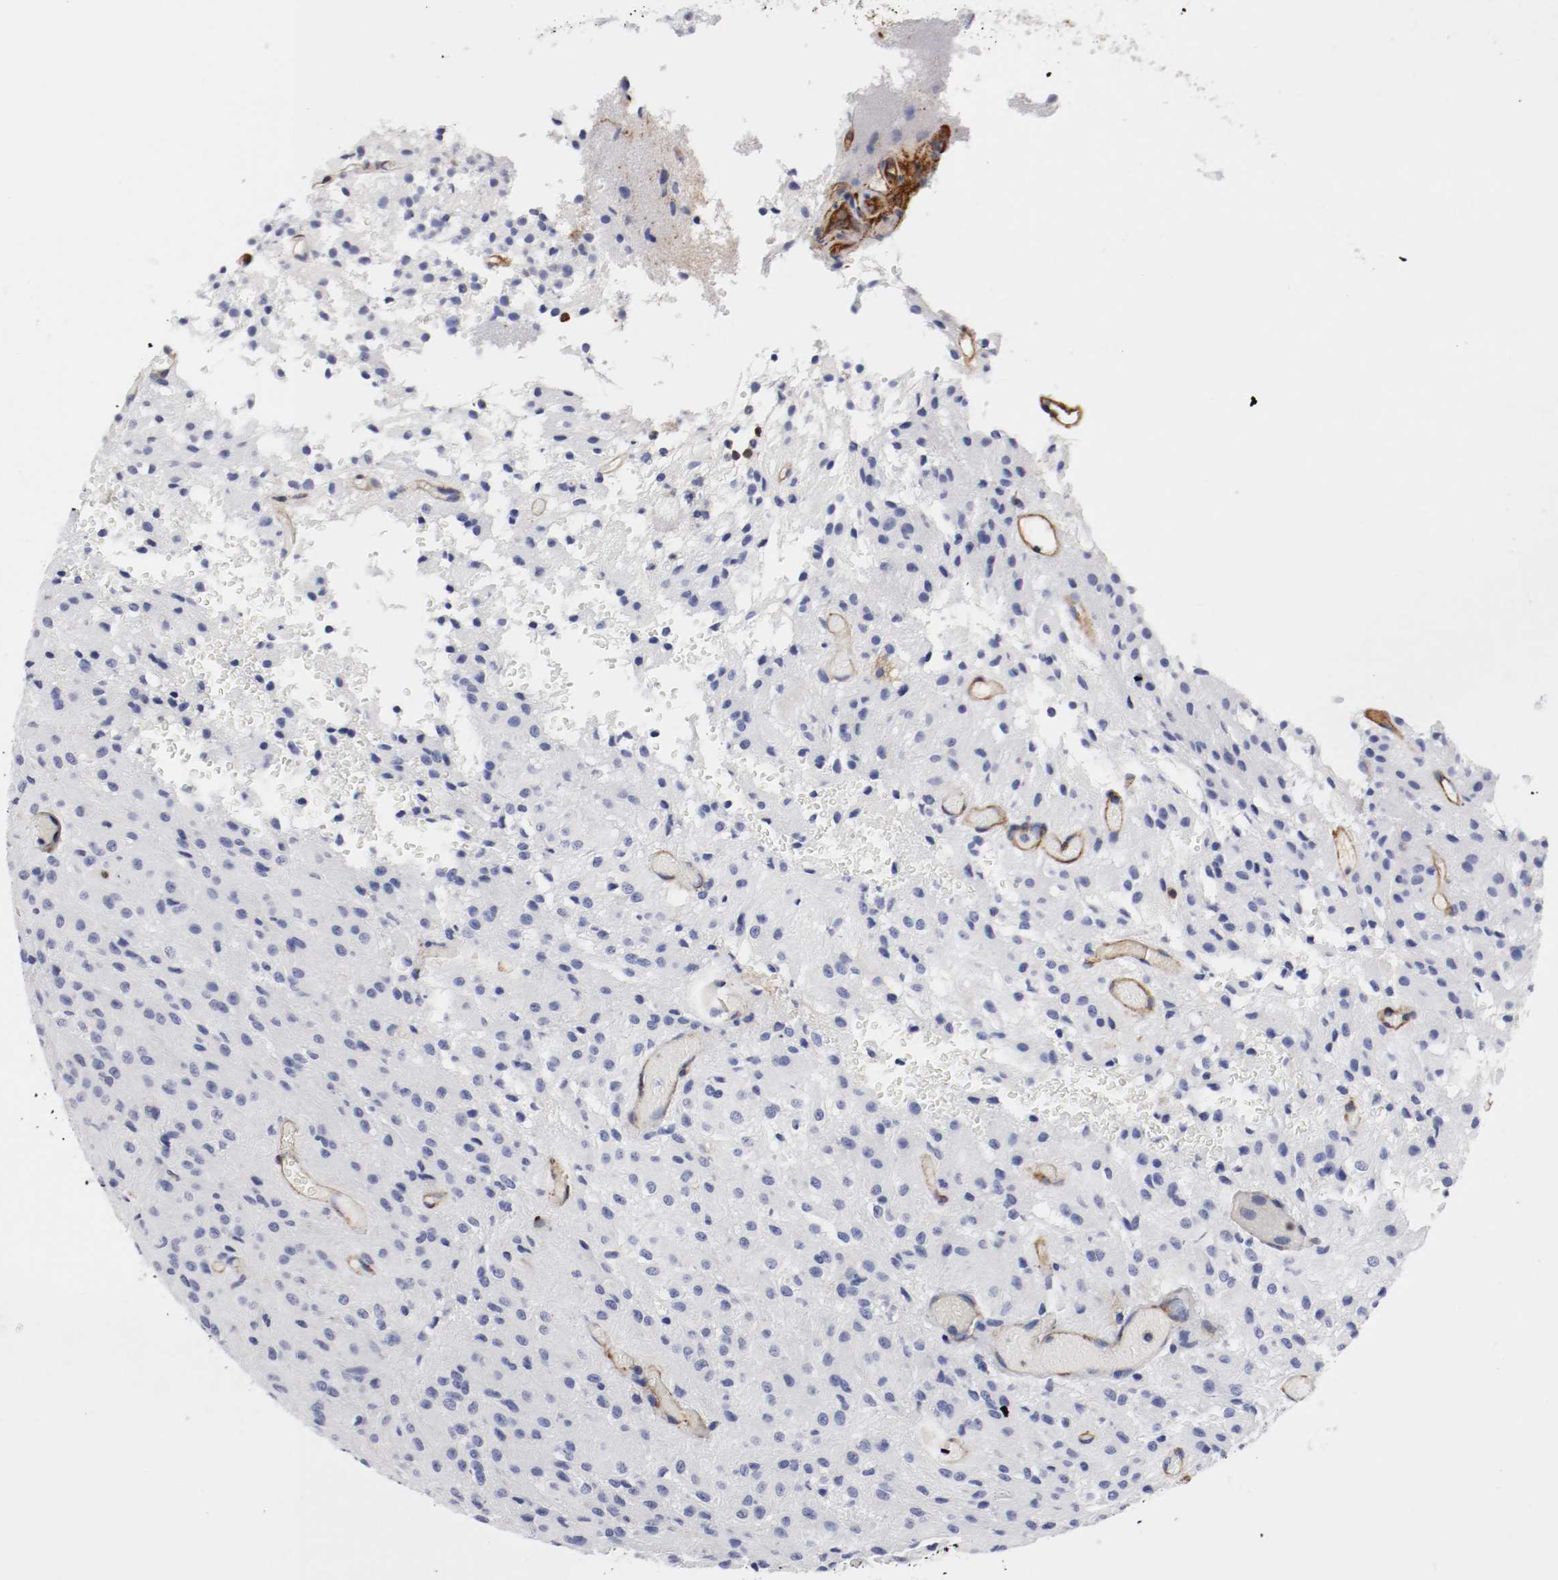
{"staining": {"intensity": "negative", "quantity": "none", "location": "none"}, "tissue": "glioma", "cell_type": "Tumor cells", "image_type": "cancer", "snomed": [{"axis": "morphology", "description": "Glioma, malignant, High grade"}, {"axis": "topography", "description": "Brain"}], "caption": "Immunohistochemistry (IHC) of human glioma shows no positivity in tumor cells.", "gene": "IFITM1", "patient": {"sex": "female", "age": 59}}